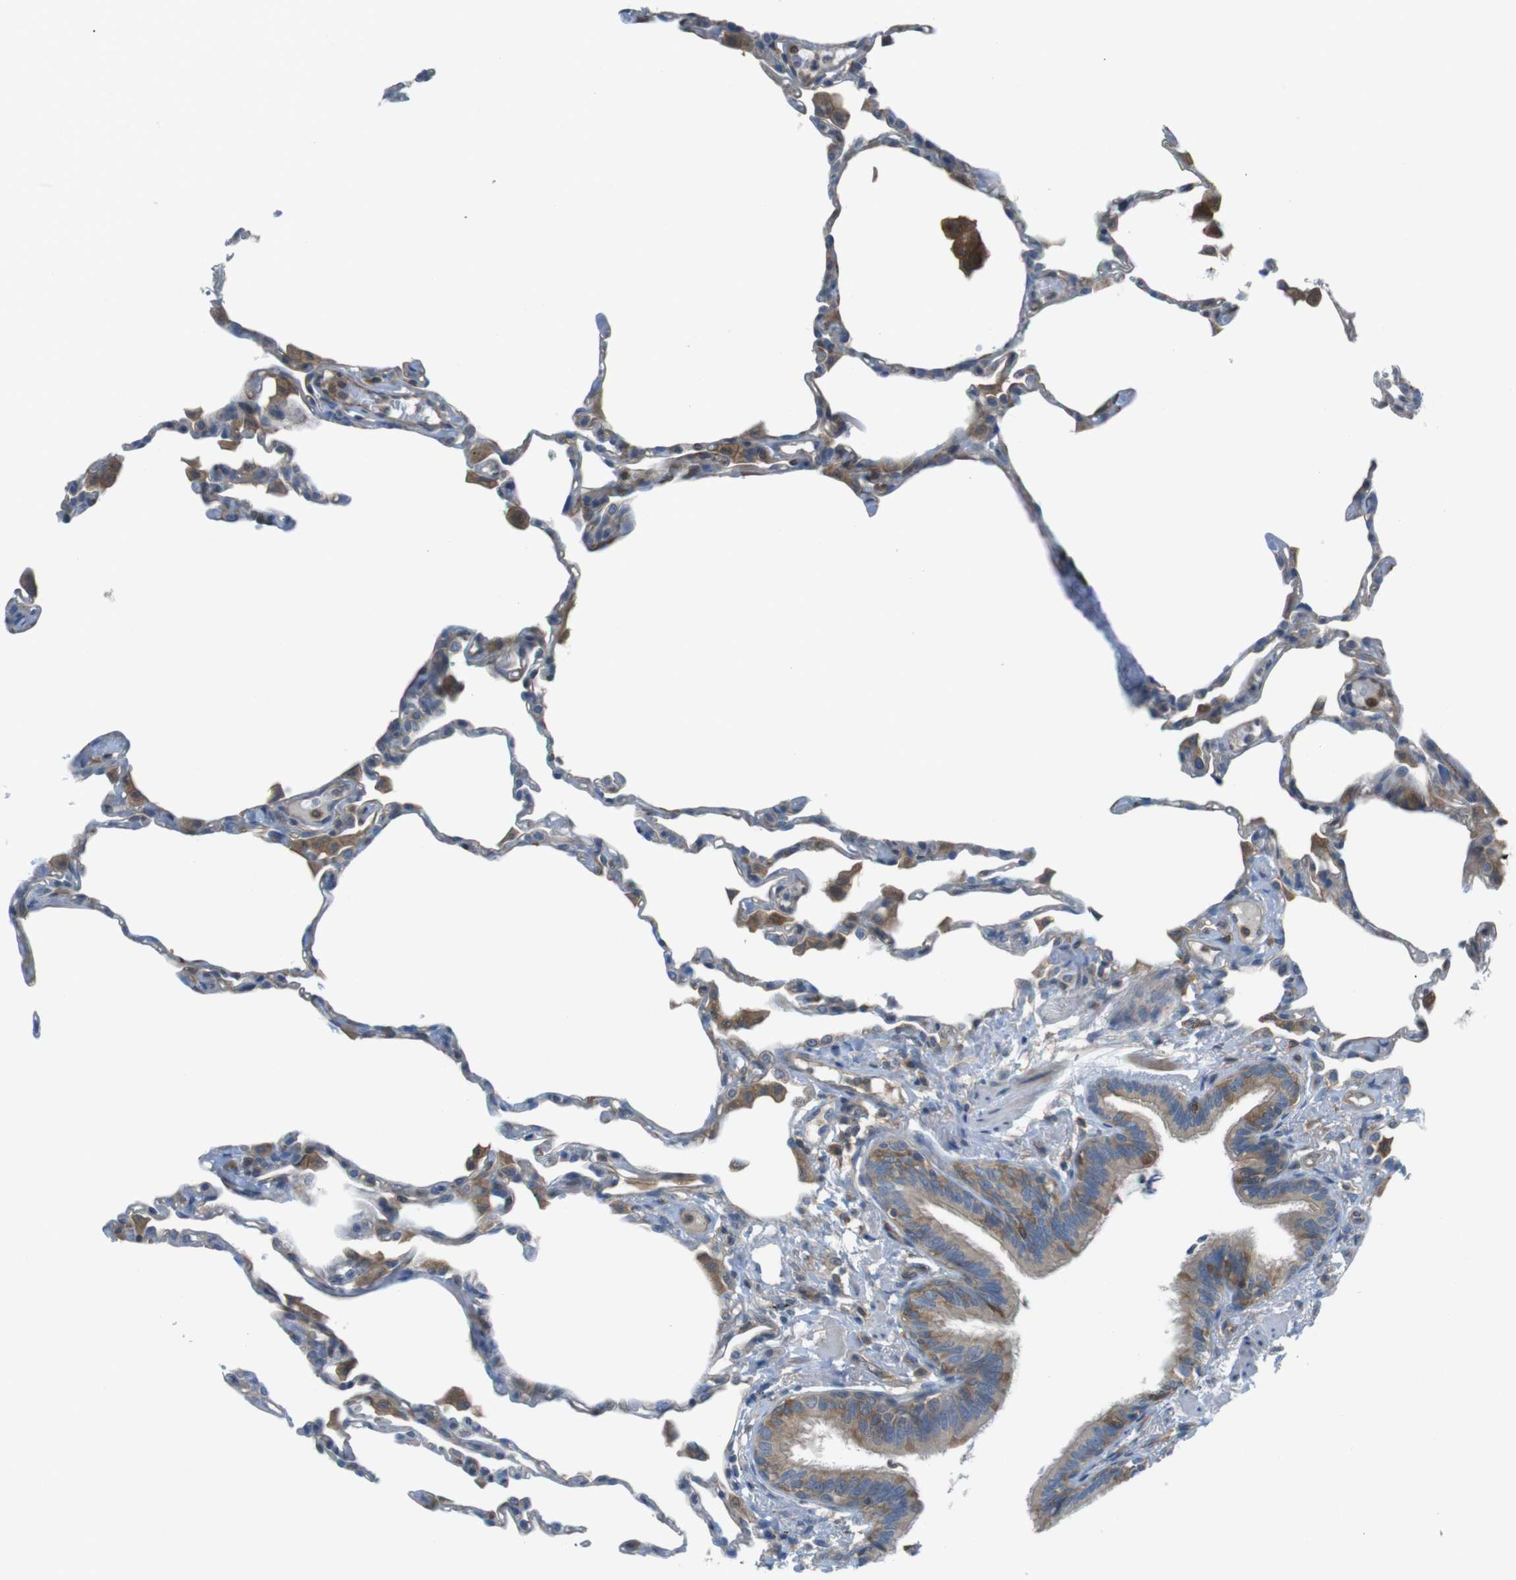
{"staining": {"intensity": "negative", "quantity": "none", "location": "none"}, "tissue": "lung", "cell_type": "Alveolar cells", "image_type": "normal", "snomed": [{"axis": "morphology", "description": "Normal tissue, NOS"}, {"axis": "topography", "description": "Lung"}], "caption": "Alveolar cells show no significant protein staining in benign lung.", "gene": "MTHFD1L", "patient": {"sex": "female", "age": 49}}